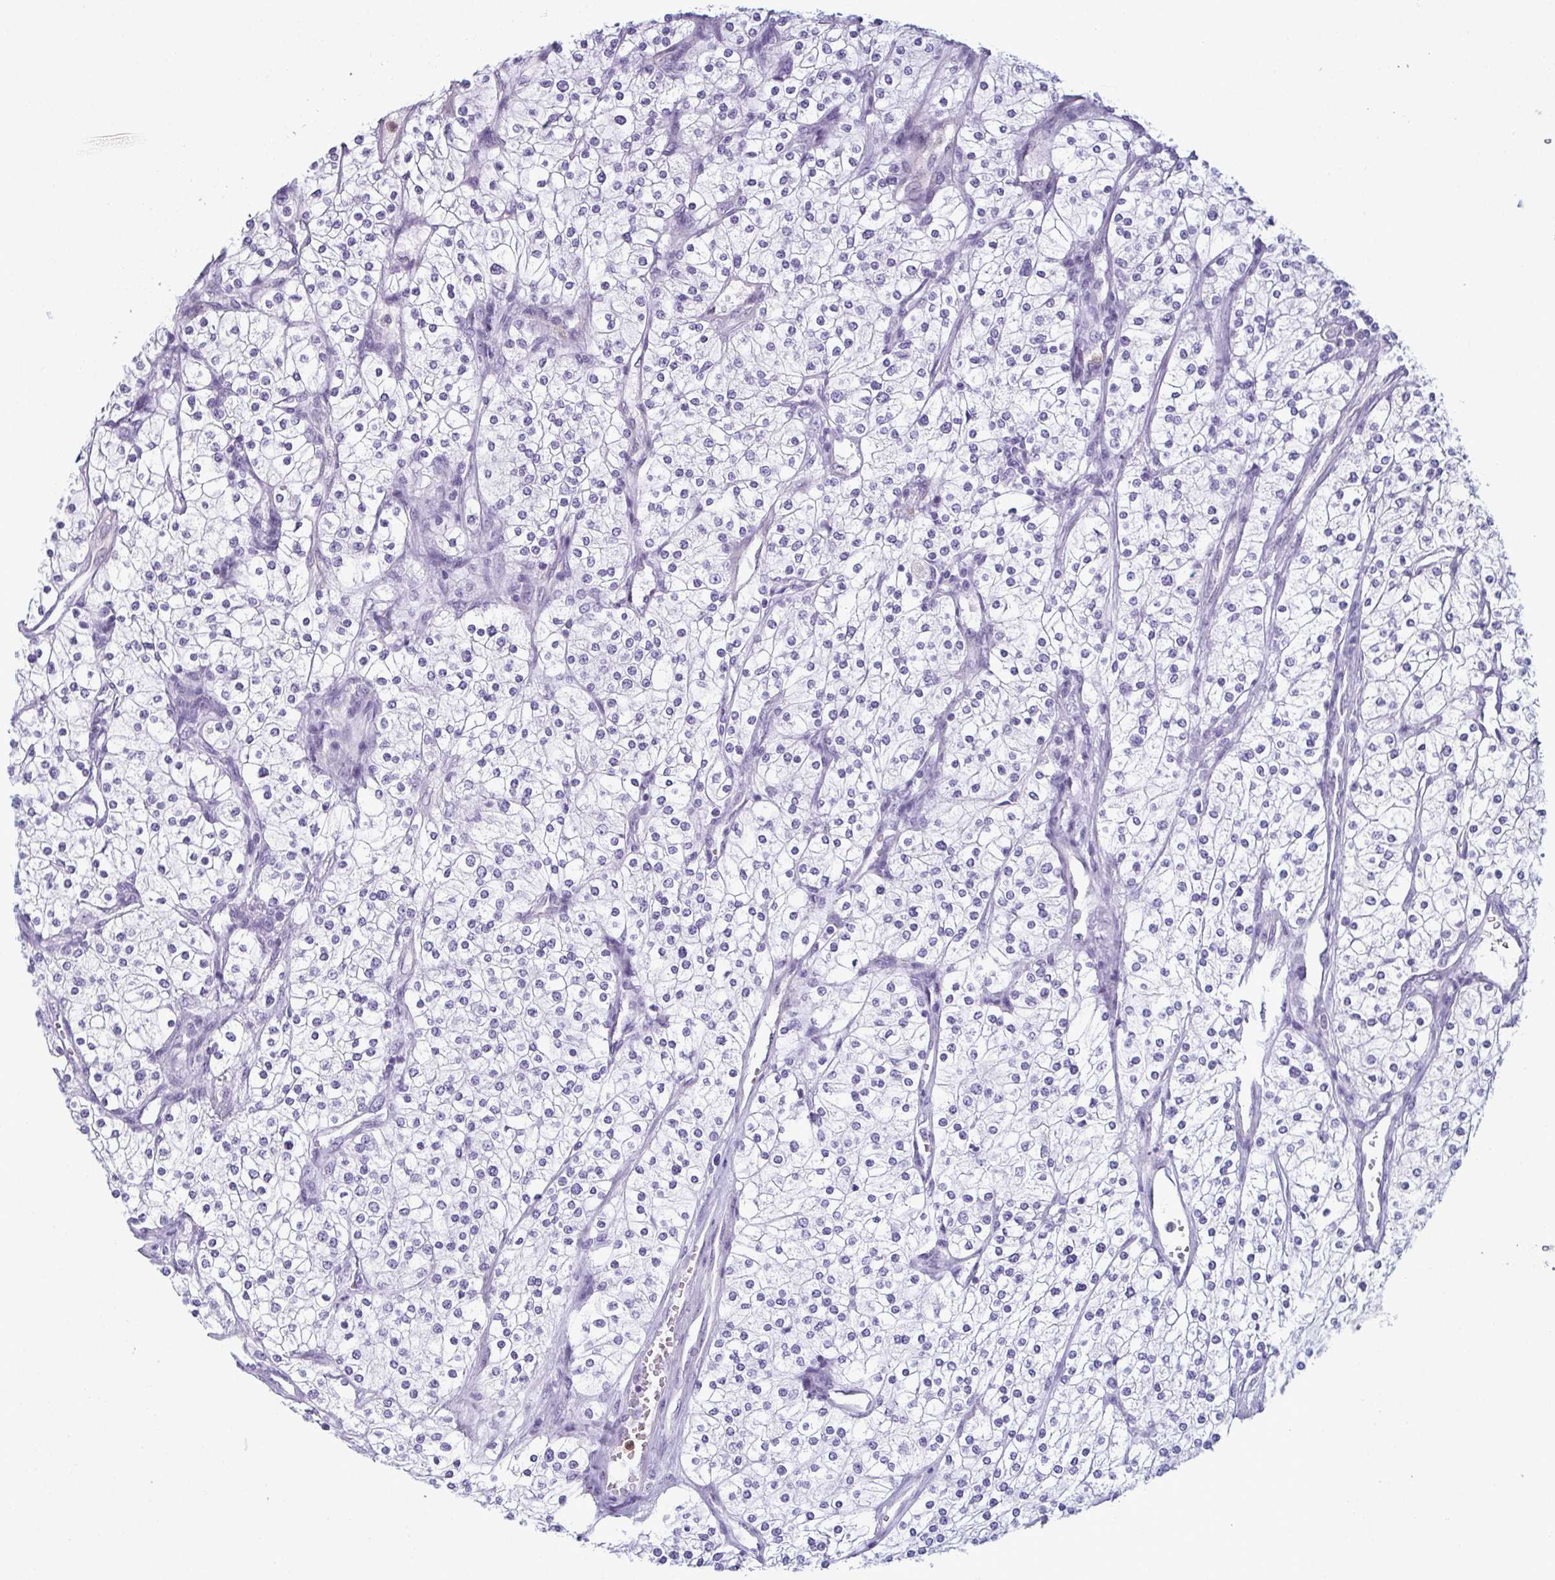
{"staining": {"intensity": "negative", "quantity": "none", "location": "none"}, "tissue": "renal cancer", "cell_type": "Tumor cells", "image_type": "cancer", "snomed": [{"axis": "morphology", "description": "Adenocarcinoma, NOS"}, {"axis": "topography", "description": "Kidney"}], "caption": "An image of renal cancer (adenocarcinoma) stained for a protein displays no brown staining in tumor cells.", "gene": "CDA", "patient": {"sex": "male", "age": 80}}